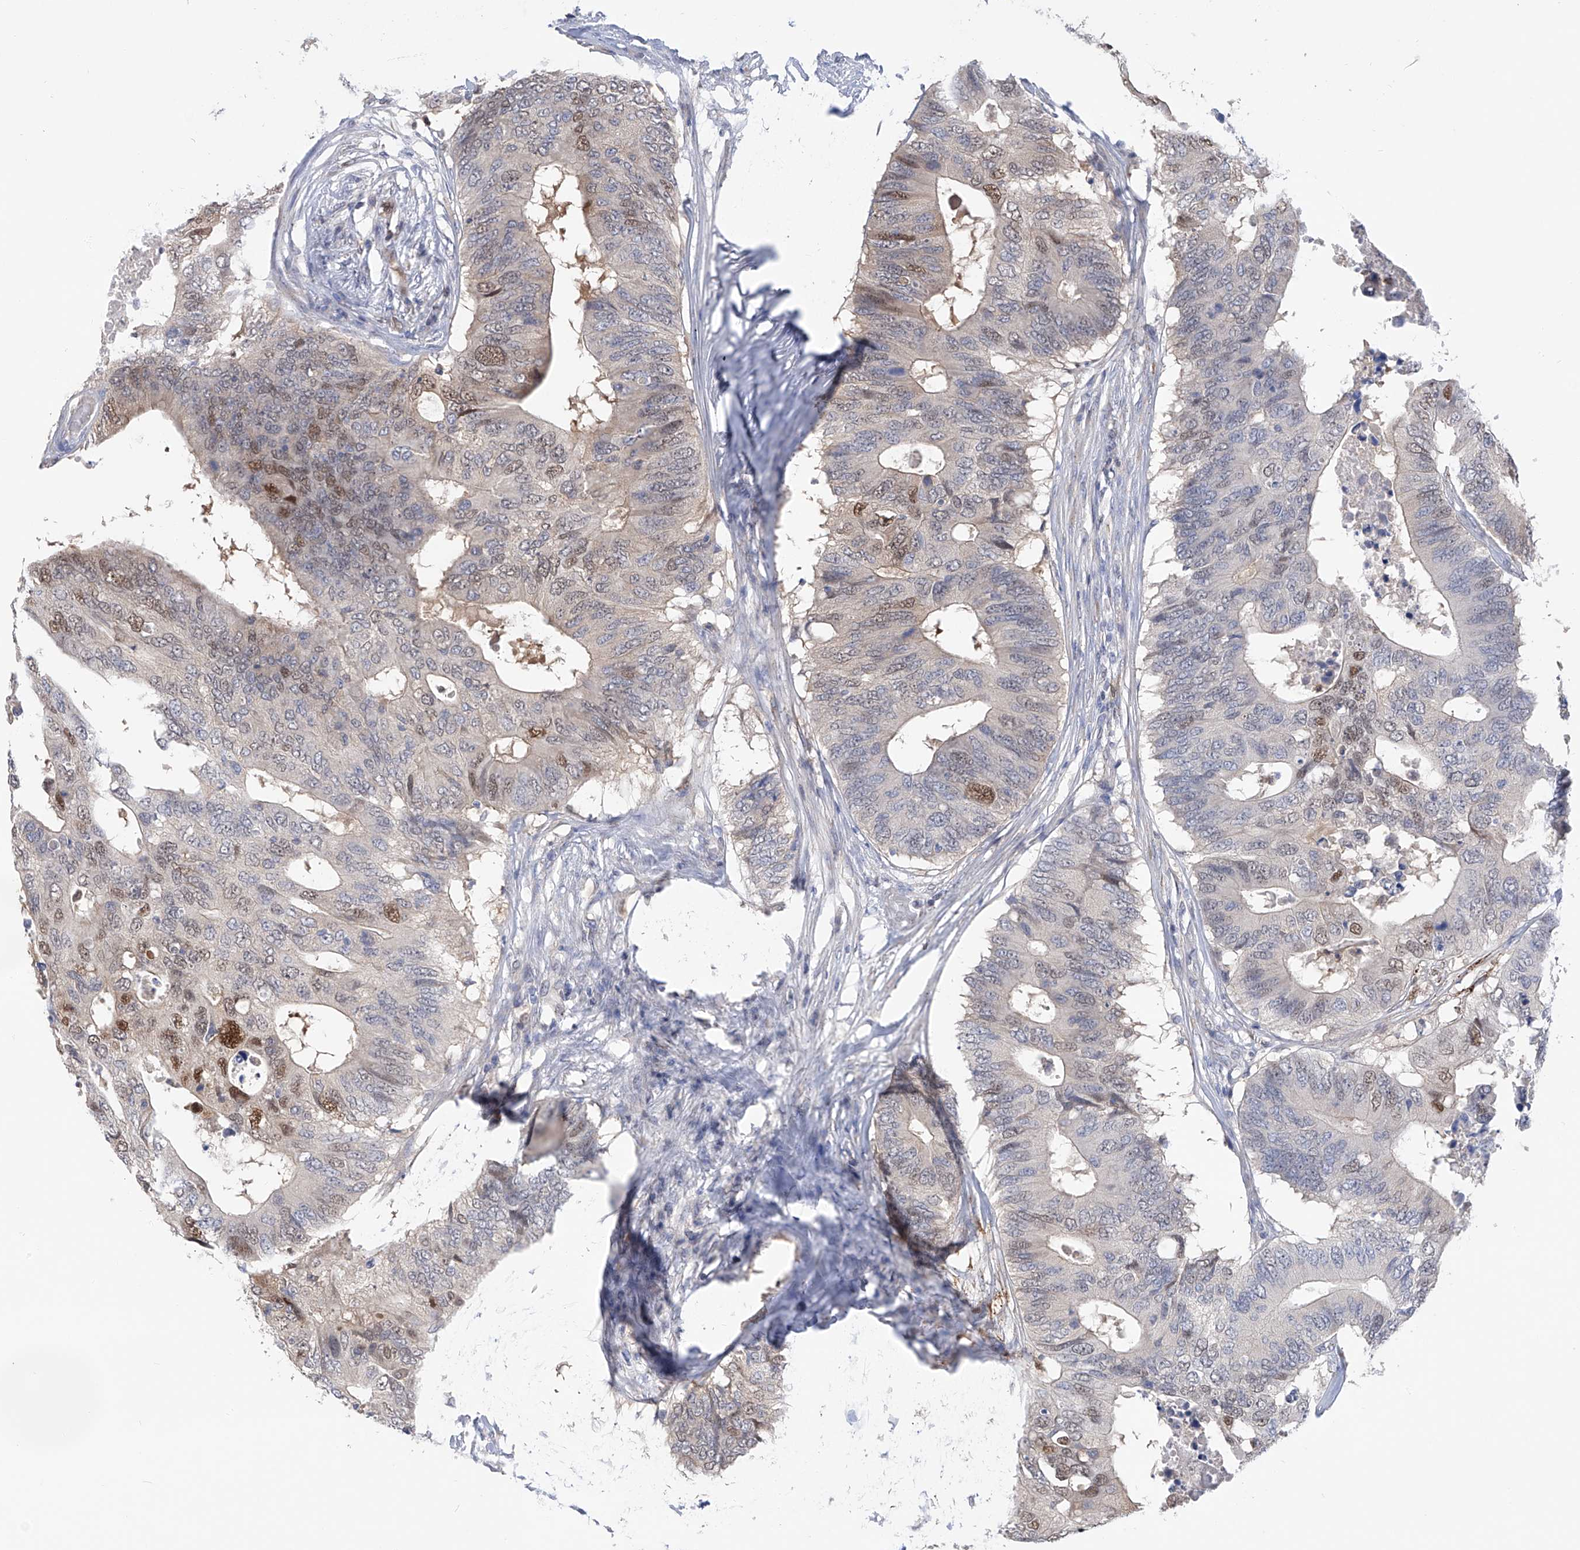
{"staining": {"intensity": "moderate", "quantity": "<25%", "location": "nuclear"}, "tissue": "colorectal cancer", "cell_type": "Tumor cells", "image_type": "cancer", "snomed": [{"axis": "morphology", "description": "Adenocarcinoma, NOS"}, {"axis": "topography", "description": "Colon"}], "caption": "Immunohistochemical staining of human colorectal cancer demonstrates low levels of moderate nuclear protein positivity in approximately <25% of tumor cells.", "gene": "PHF20", "patient": {"sex": "male", "age": 71}}